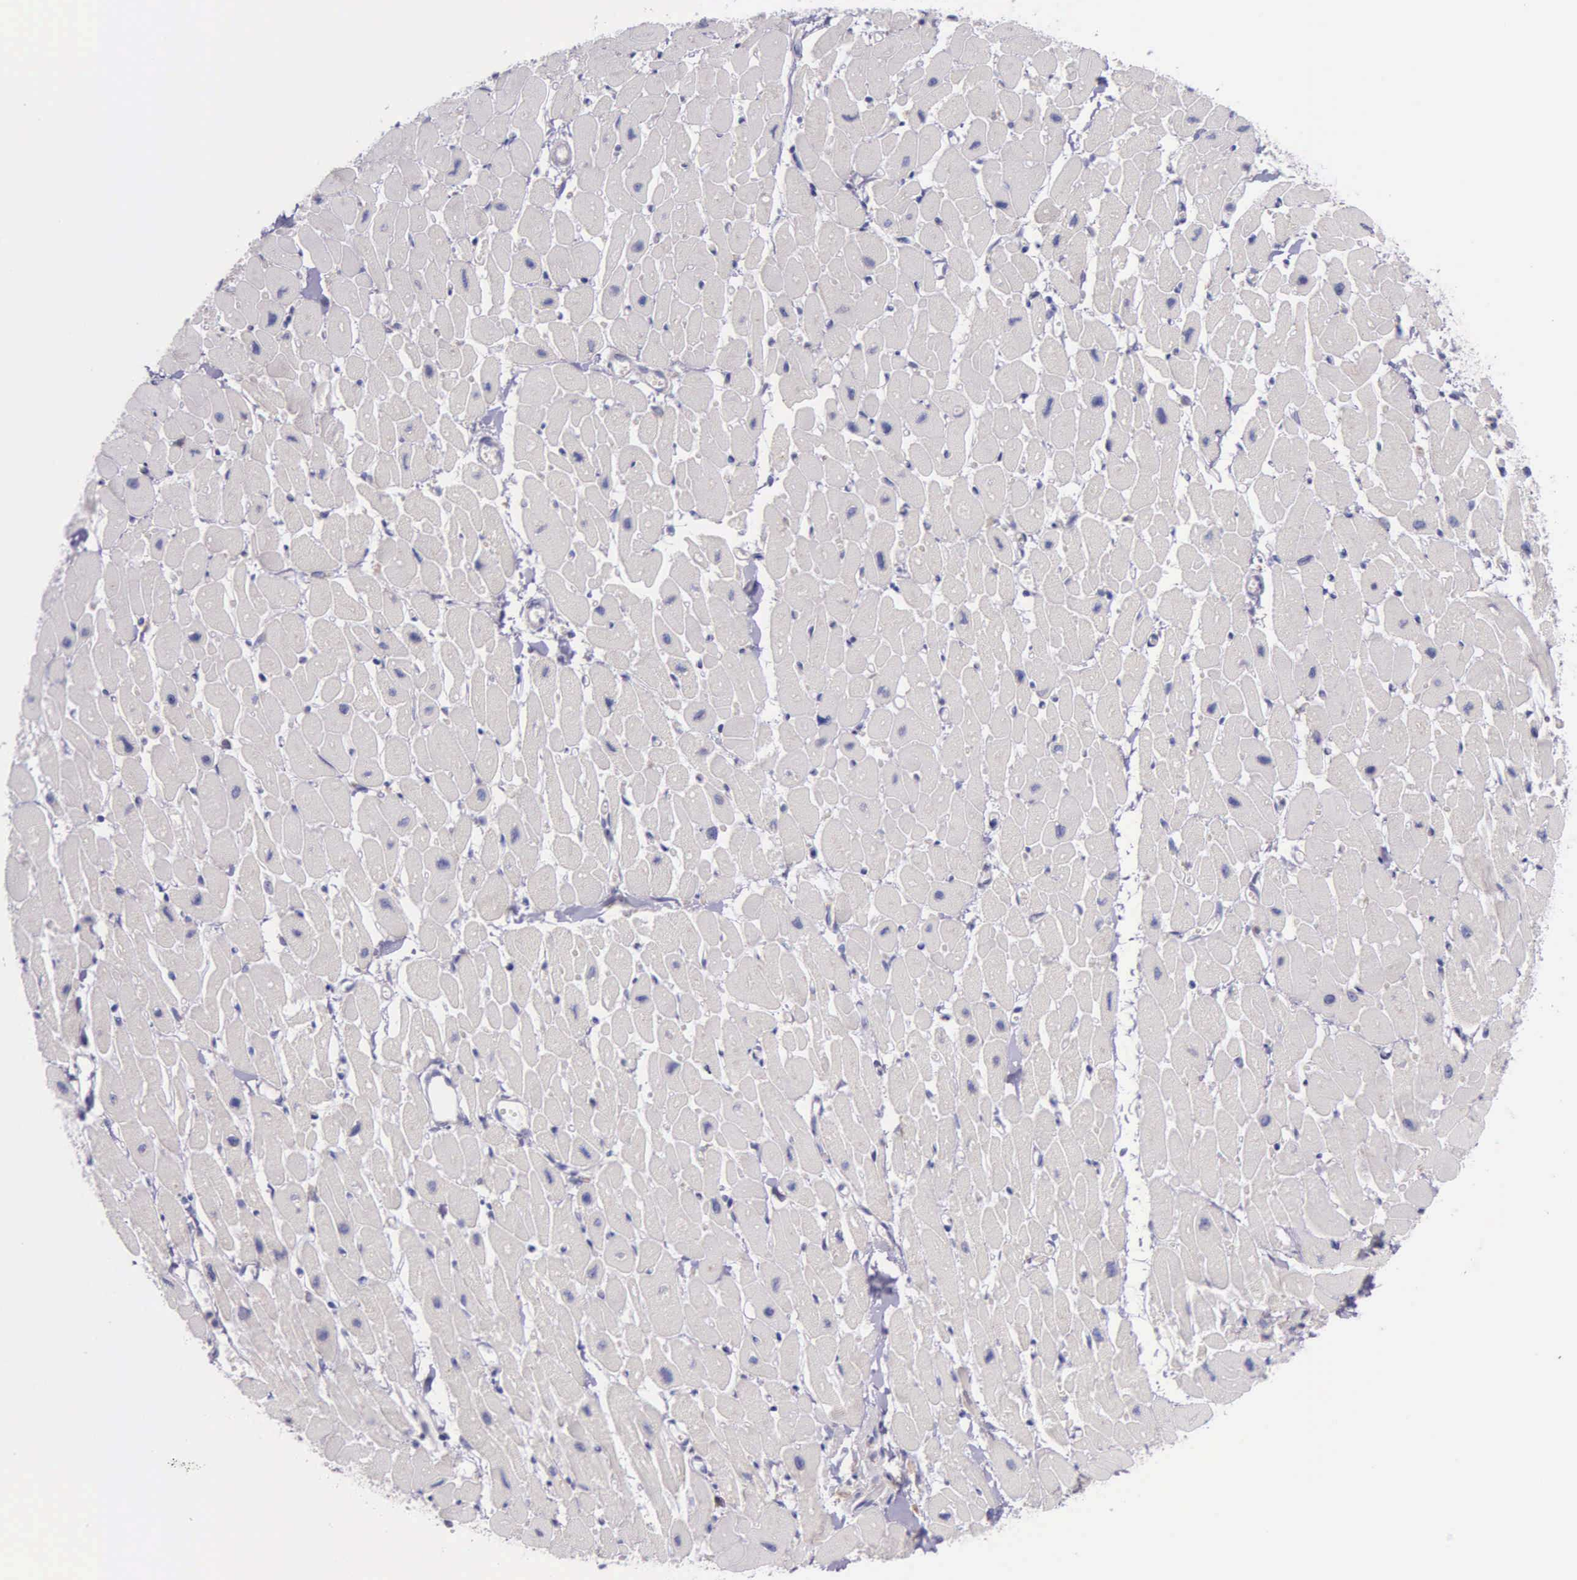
{"staining": {"intensity": "negative", "quantity": "none", "location": "none"}, "tissue": "heart muscle", "cell_type": "Cardiomyocytes", "image_type": "normal", "snomed": [{"axis": "morphology", "description": "Normal tissue, NOS"}, {"axis": "topography", "description": "Heart"}], "caption": "IHC of benign heart muscle exhibits no positivity in cardiomyocytes. The staining is performed using DAB brown chromogen with nuclei counter-stained in using hematoxylin.", "gene": "CTAGE15", "patient": {"sex": "female", "age": 54}}